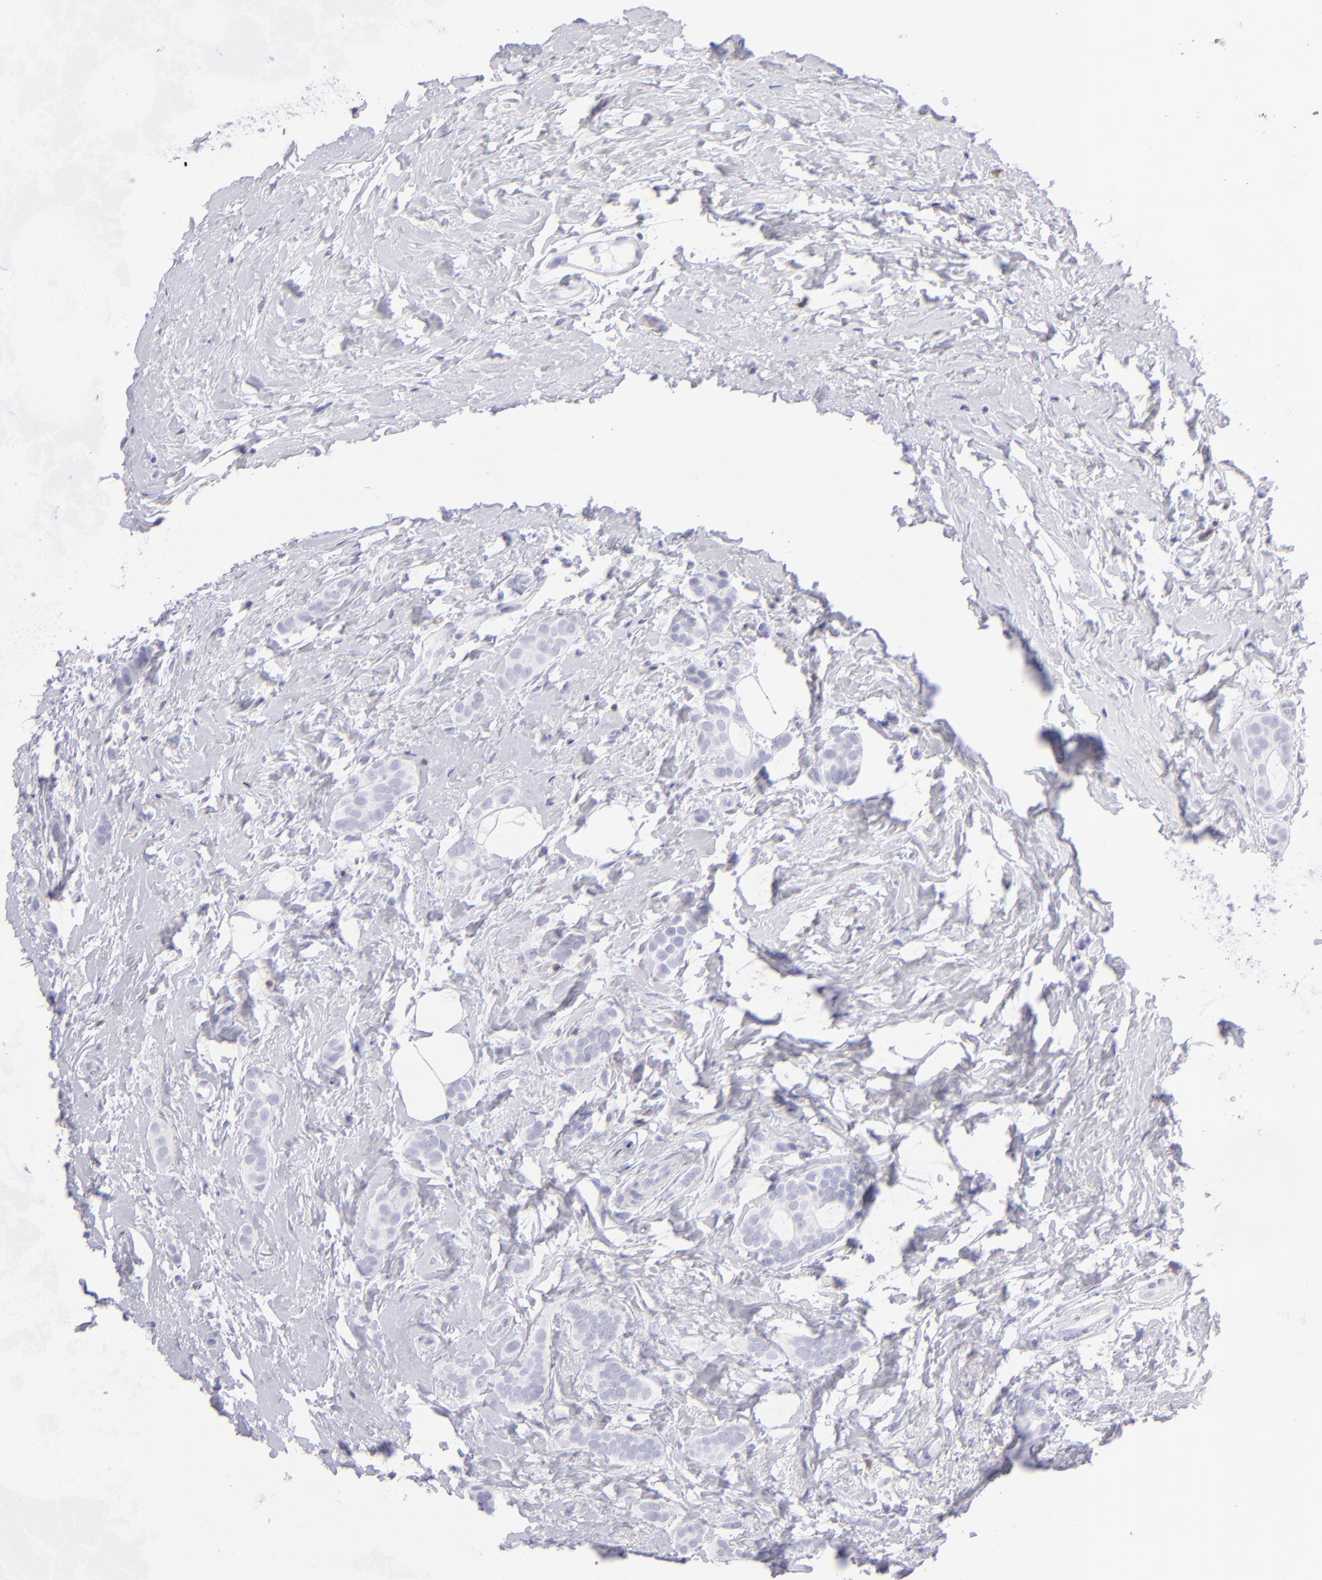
{"staining": {"intensity": "negative", "quantity": "none", "location": "none"}, "tissue": "breast cancer", "cell_type": "Tumor cells", "image_type": "cancer", "snomed": [{"axis": "morphology", "description": "Duct carcinoma"}, {"axis": "topography", "description": "Breast"}], "caption": "Immunohistochemical staining of breast infiltrating ductal carcinoma displays no significant expression in tumor cells.", "gene": "CD69", "patient": {"sex": "female", "age": 54}}